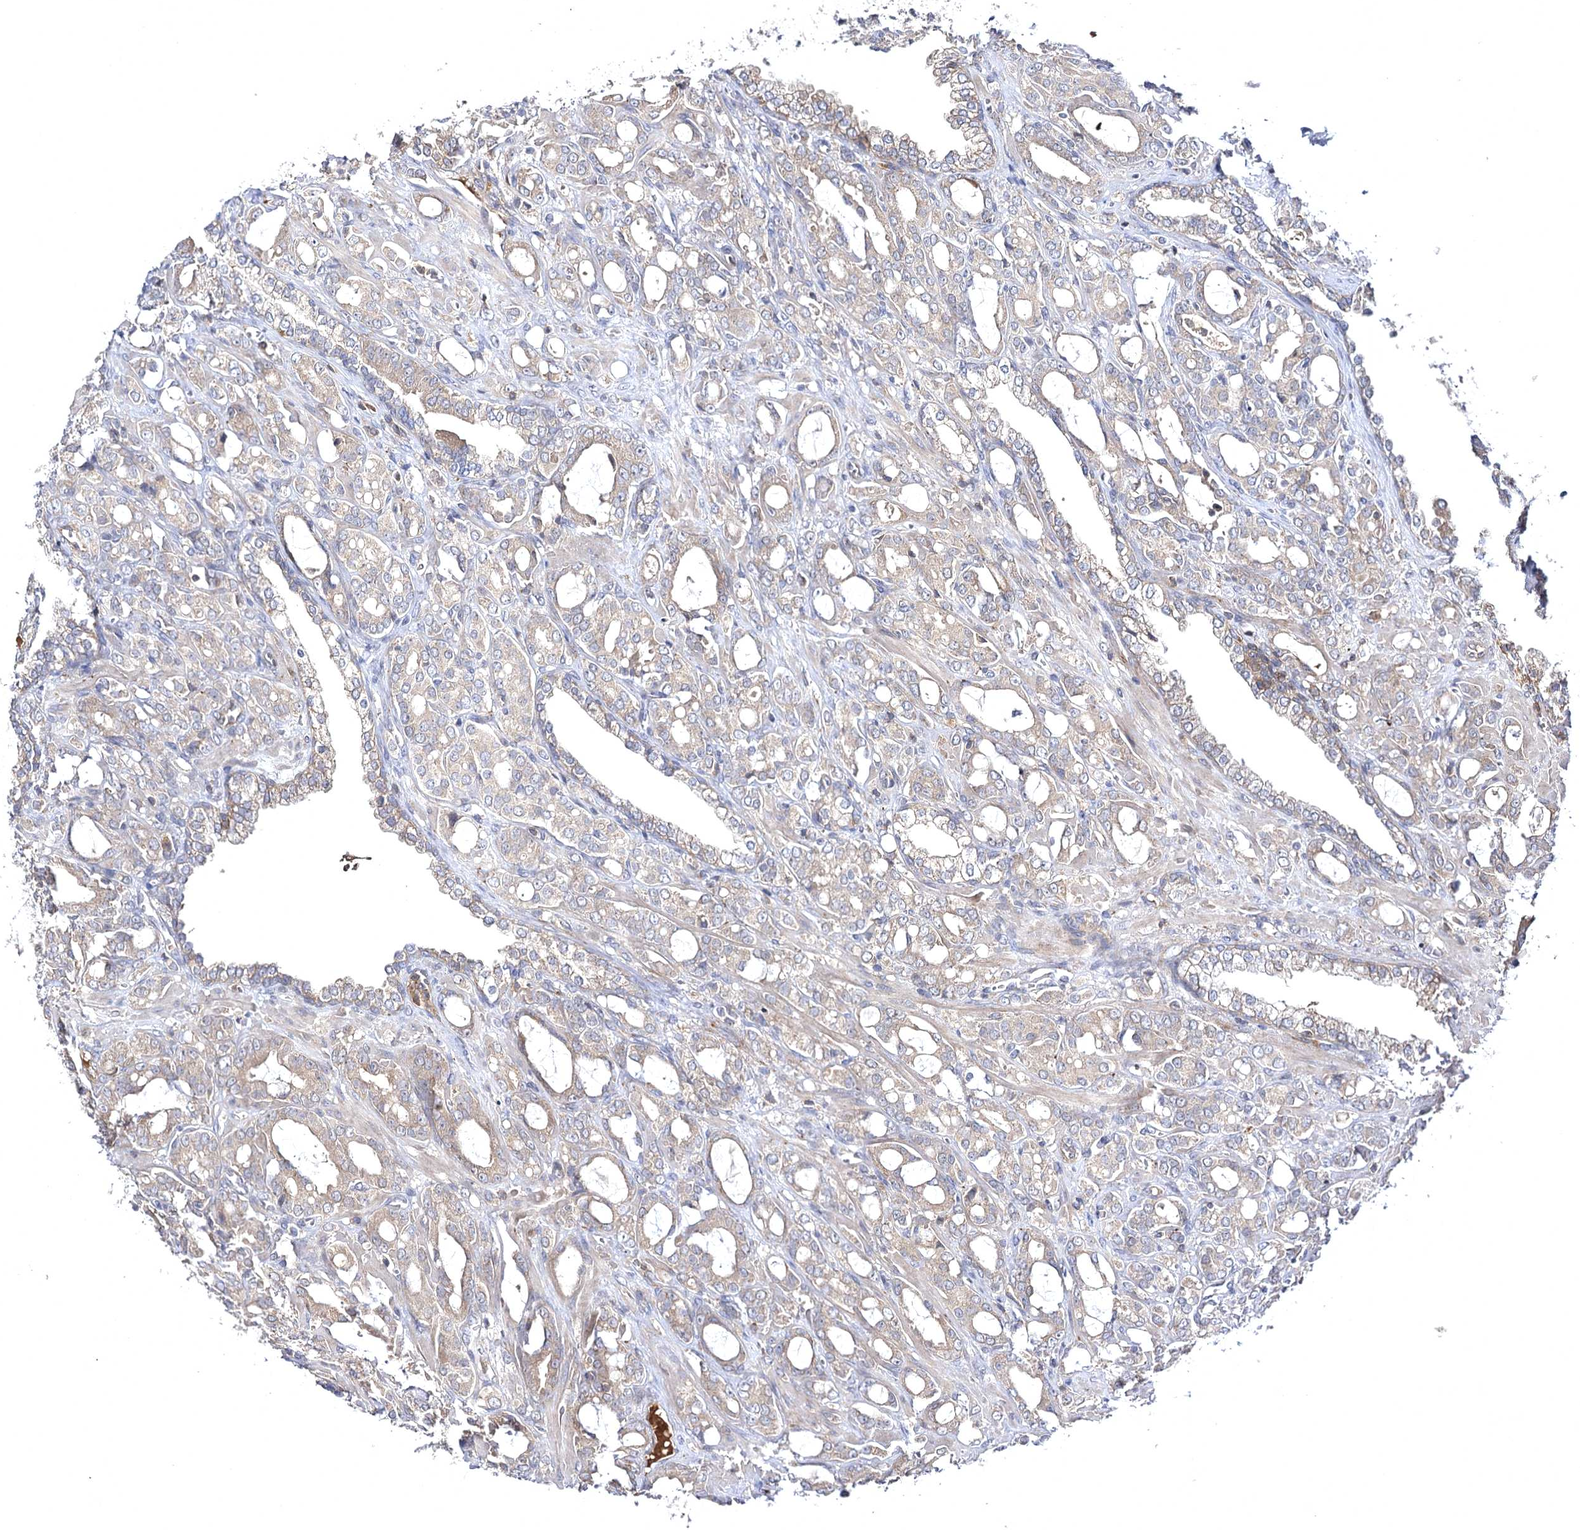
{"staining": {"intensity": "weak", "quantity": ">75%", "location": "cytoplasmic/membranous"}, "tissue": "prostate cancer", "cell_type": "Tumor cells", "image_type": "cancer", "snomed": [{"axis": "morphology", "description": "Adenocarcinoma, High grade"}, {"axis": "topography", "description": "Prostate"}], "caption": "Immunohistochemical staining of human high-grade adenocarcinoma (prostate) demonstrates weak cytoplasmic/membranous protein expression in about >75% of tumor cells.", "gene": "BCR", "patient": {"sex": "male", "age": 72}}